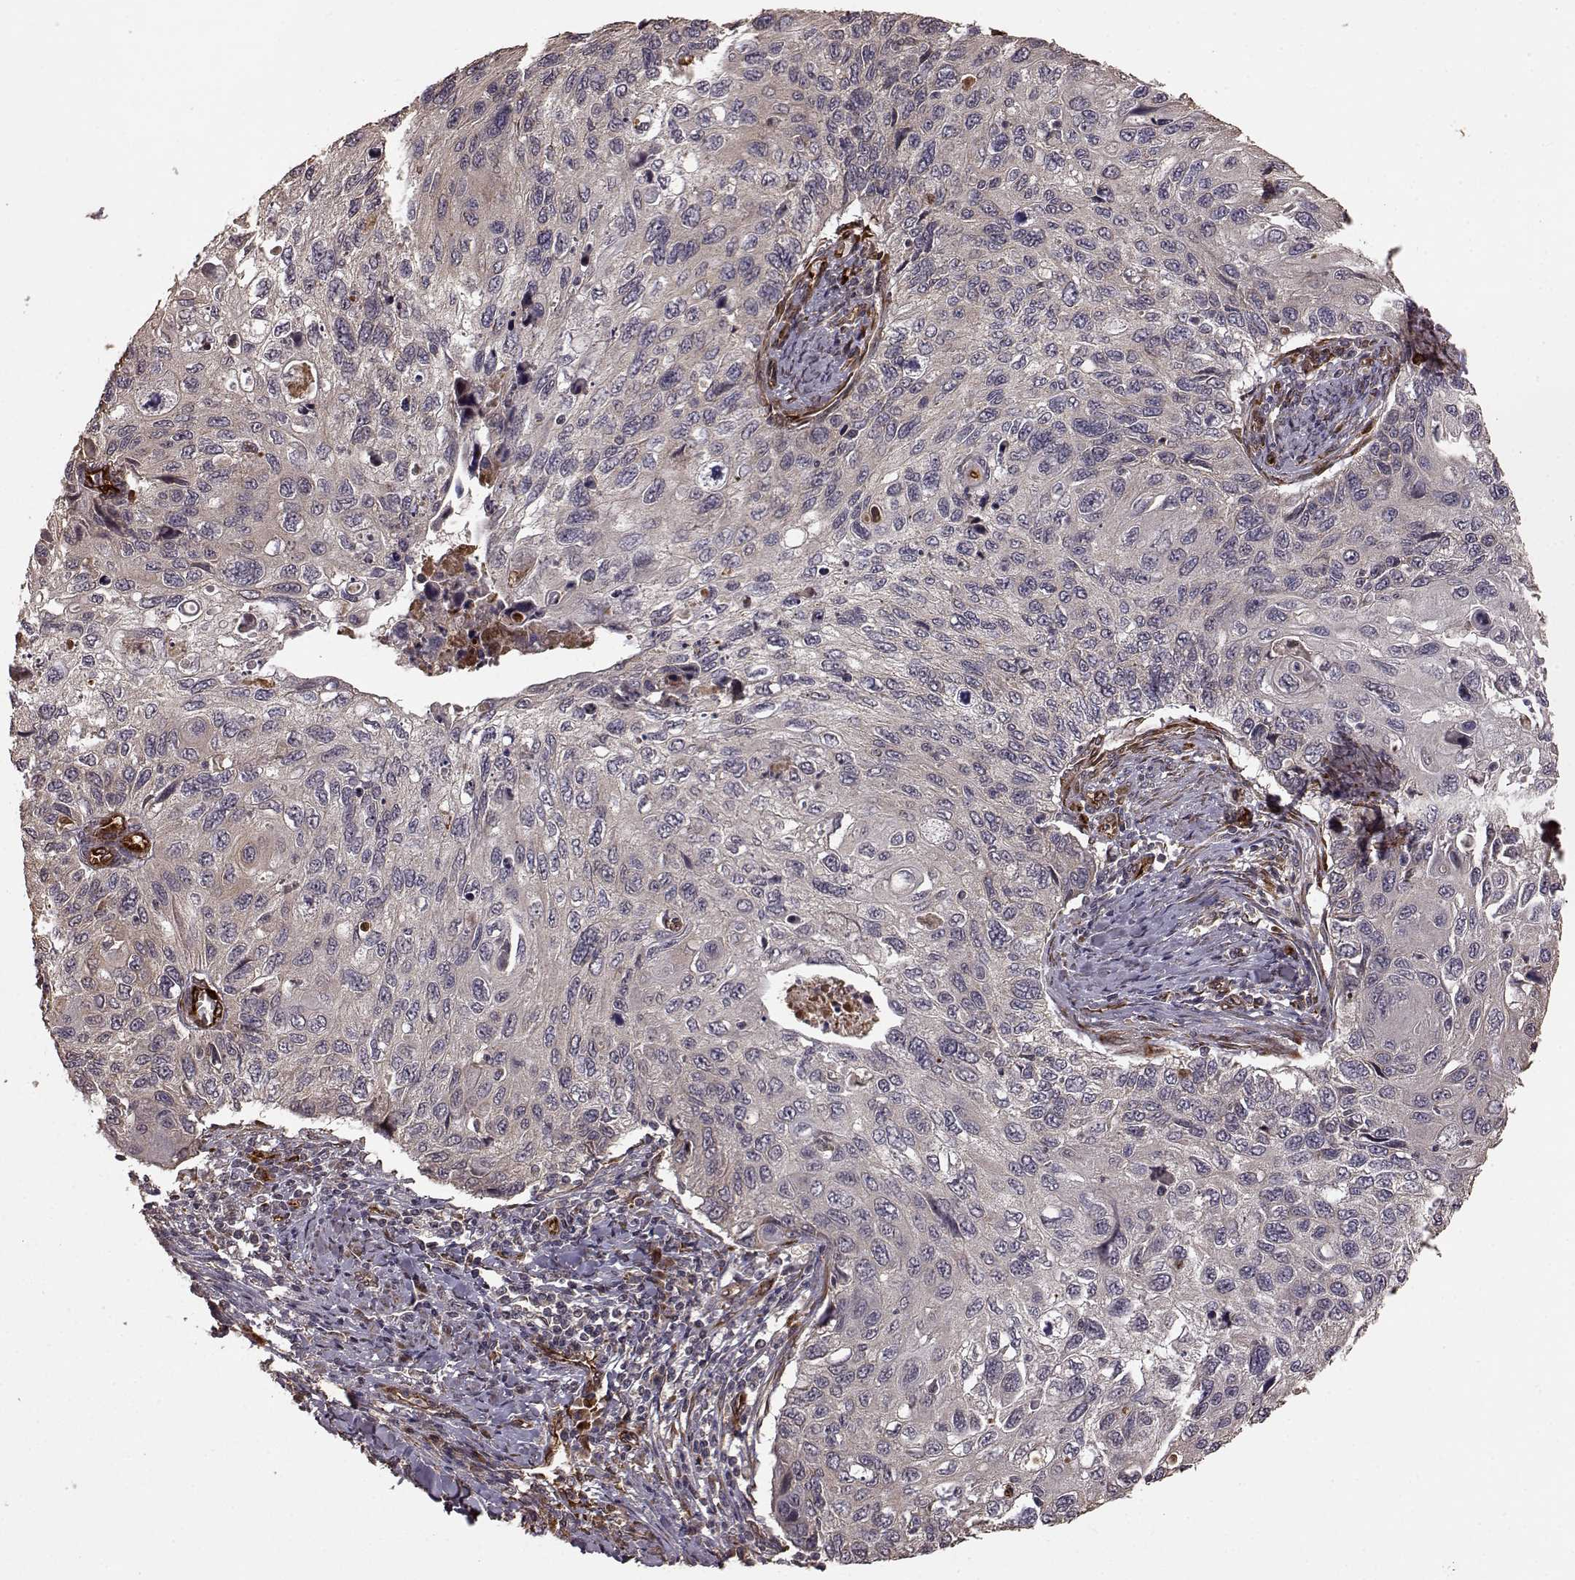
{"staining": {"intensity": "negative", "quantity": "none", "location": "none"}, "tissue": "cervical cancer", "cell_type": "Tumor cells", "image_type": "cancer", "snomed": [{"axis": "morphology", "description": "Squamous cell carcinoma, NOS"}, {"axis": "topography", "description": "Cervix"}], "caption": "Immunohistochemistry (IHC) photomicrograph of neoplastic tissue: human cervical cancer (squamous cell carcinoma) stained with DAB (3,3'-diaminobenzidine) shows no significant protein positivity in tumor cells.", "gene": "FSTL1", "patient": {"sex": "female", "age": 70}}